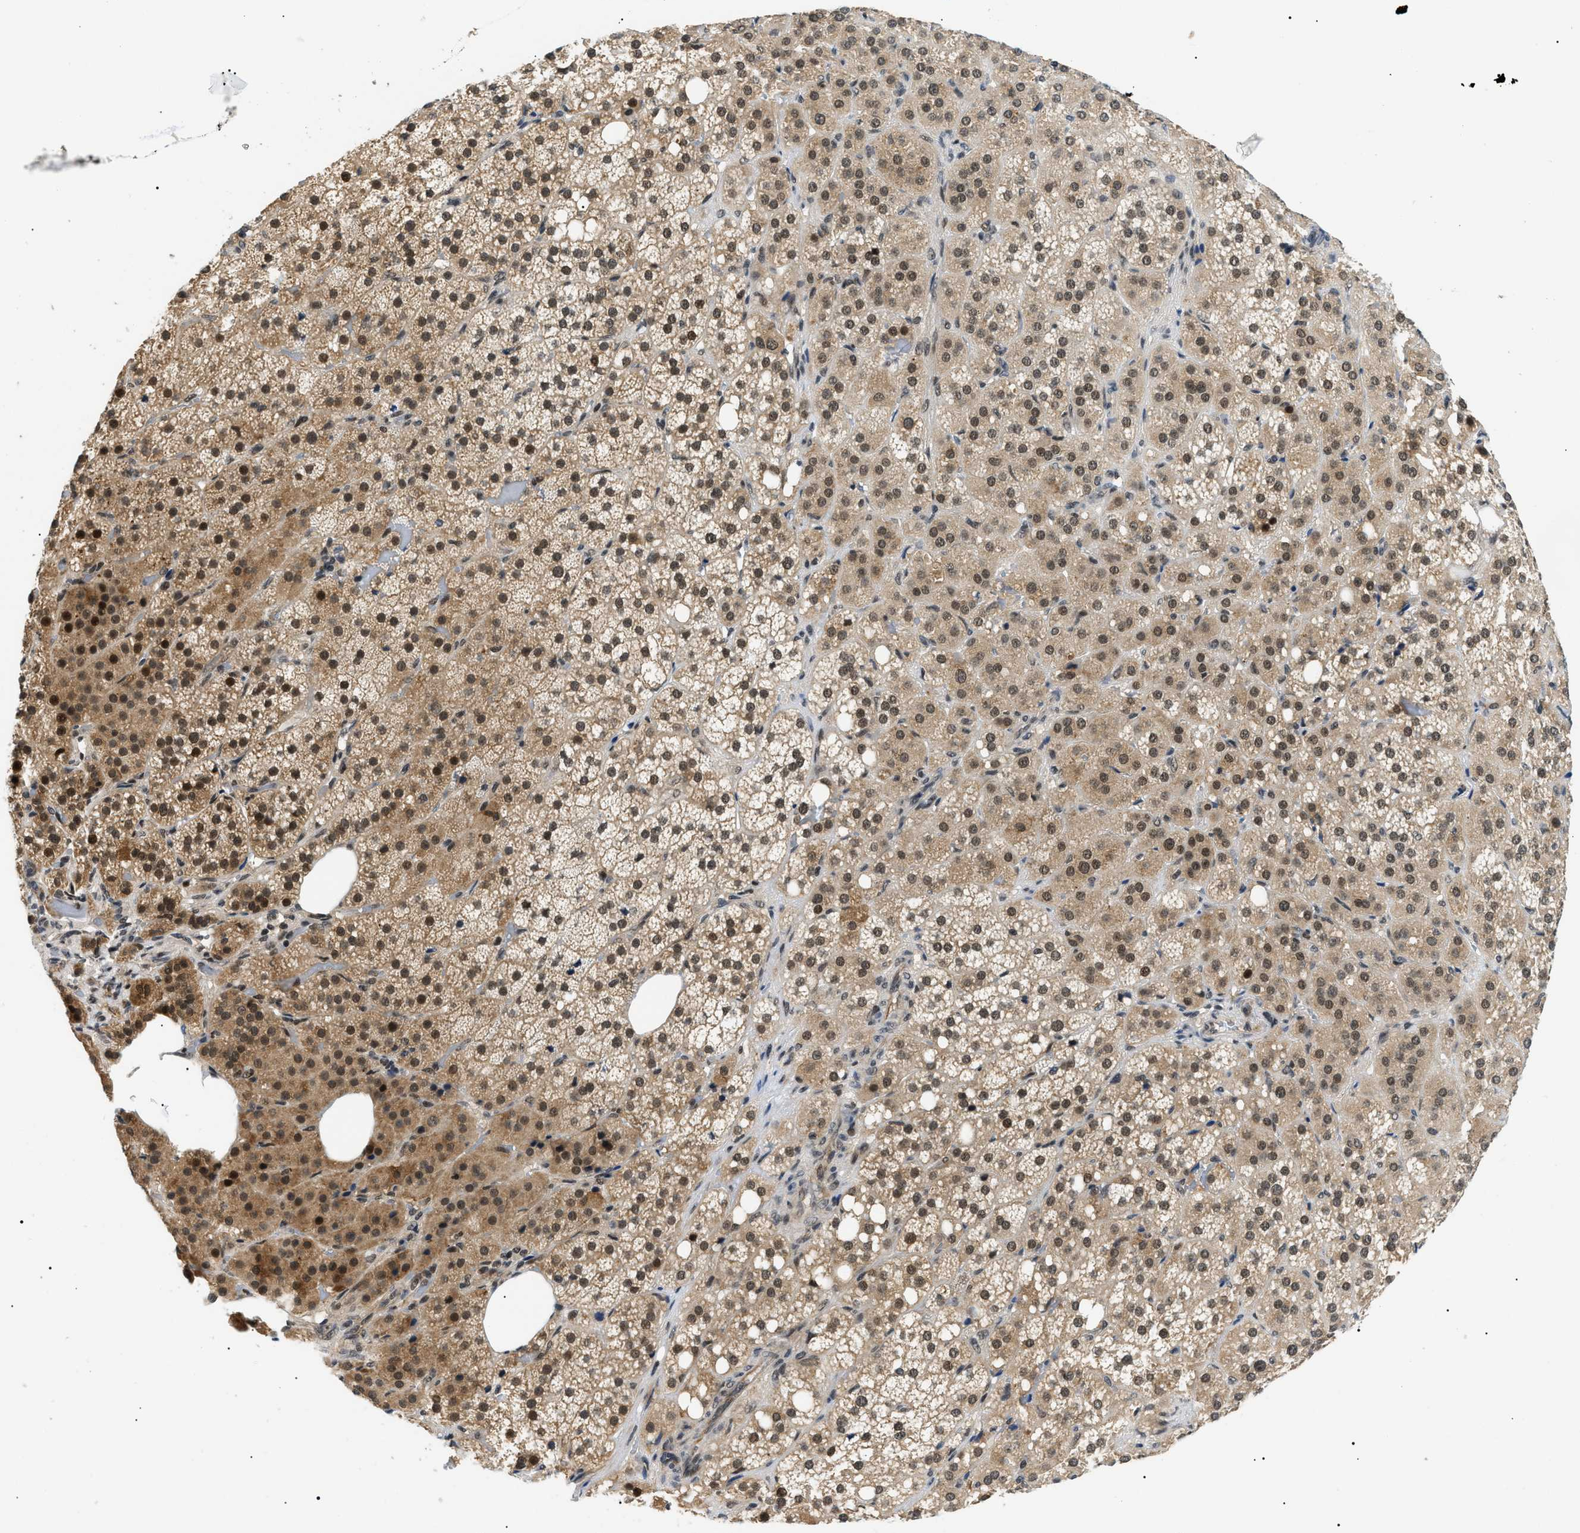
{"staining": {"intensity": "moderate", "quantity": ">75%", "location": "cytoplasmic/membranous,nuclear"}, "tissue": "adrenal gland", "cell_type": "Glandular cells", "image_type": "normal", "snomed": [{"axis": "morphology", "description": "Normal tissue, NOS"}, {"axis": "topography", "description": "Adrenal gland"}], "caption": "Moderate cytoplasmic/membranous,nuclear expression for a protein is present in about >75% of glandular cells of normal adrenal gland using IHC.", "gene": "RBM15", "patient": {"sex": "female", "age": 59}}